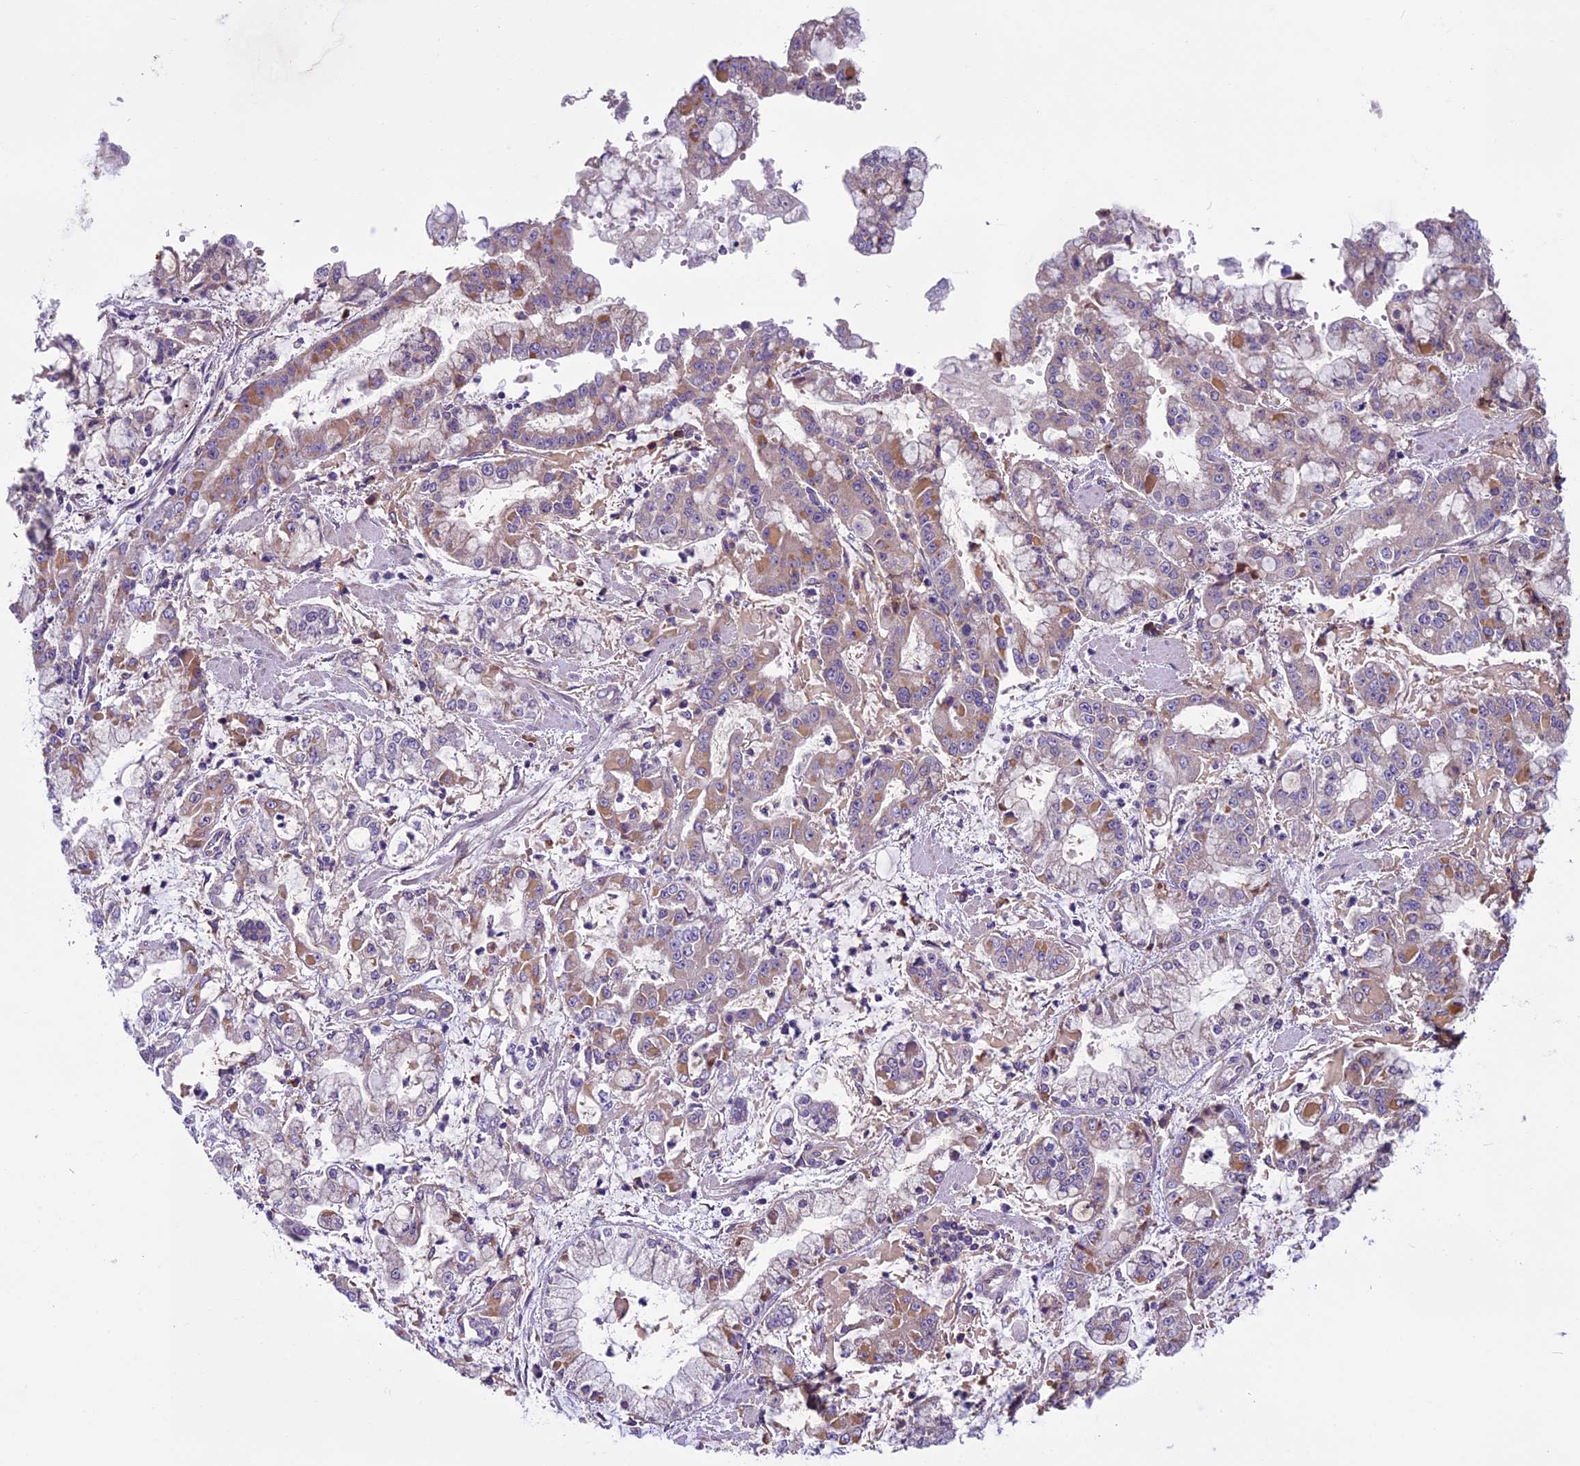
{"staining": {"intensity": "weak", "quantity": "<25%", "location": "cytoplasmic/membranous"}, "tissue": "stomach cancer", "cell_type": "Tumor cells", "image_type": "cancer", "snomed": [{"axis": "morphology", "description": "Adenocarcinoma, NOS"}, {"axis": "topography", "description": "Stomach"}], "caption": "Stomach adenocarcinoma was stained to show a protein in brown. There is no significant staining in tumor cells.", "gene": "DCTN5", "patient": {"sex": "male", "age": 76}}